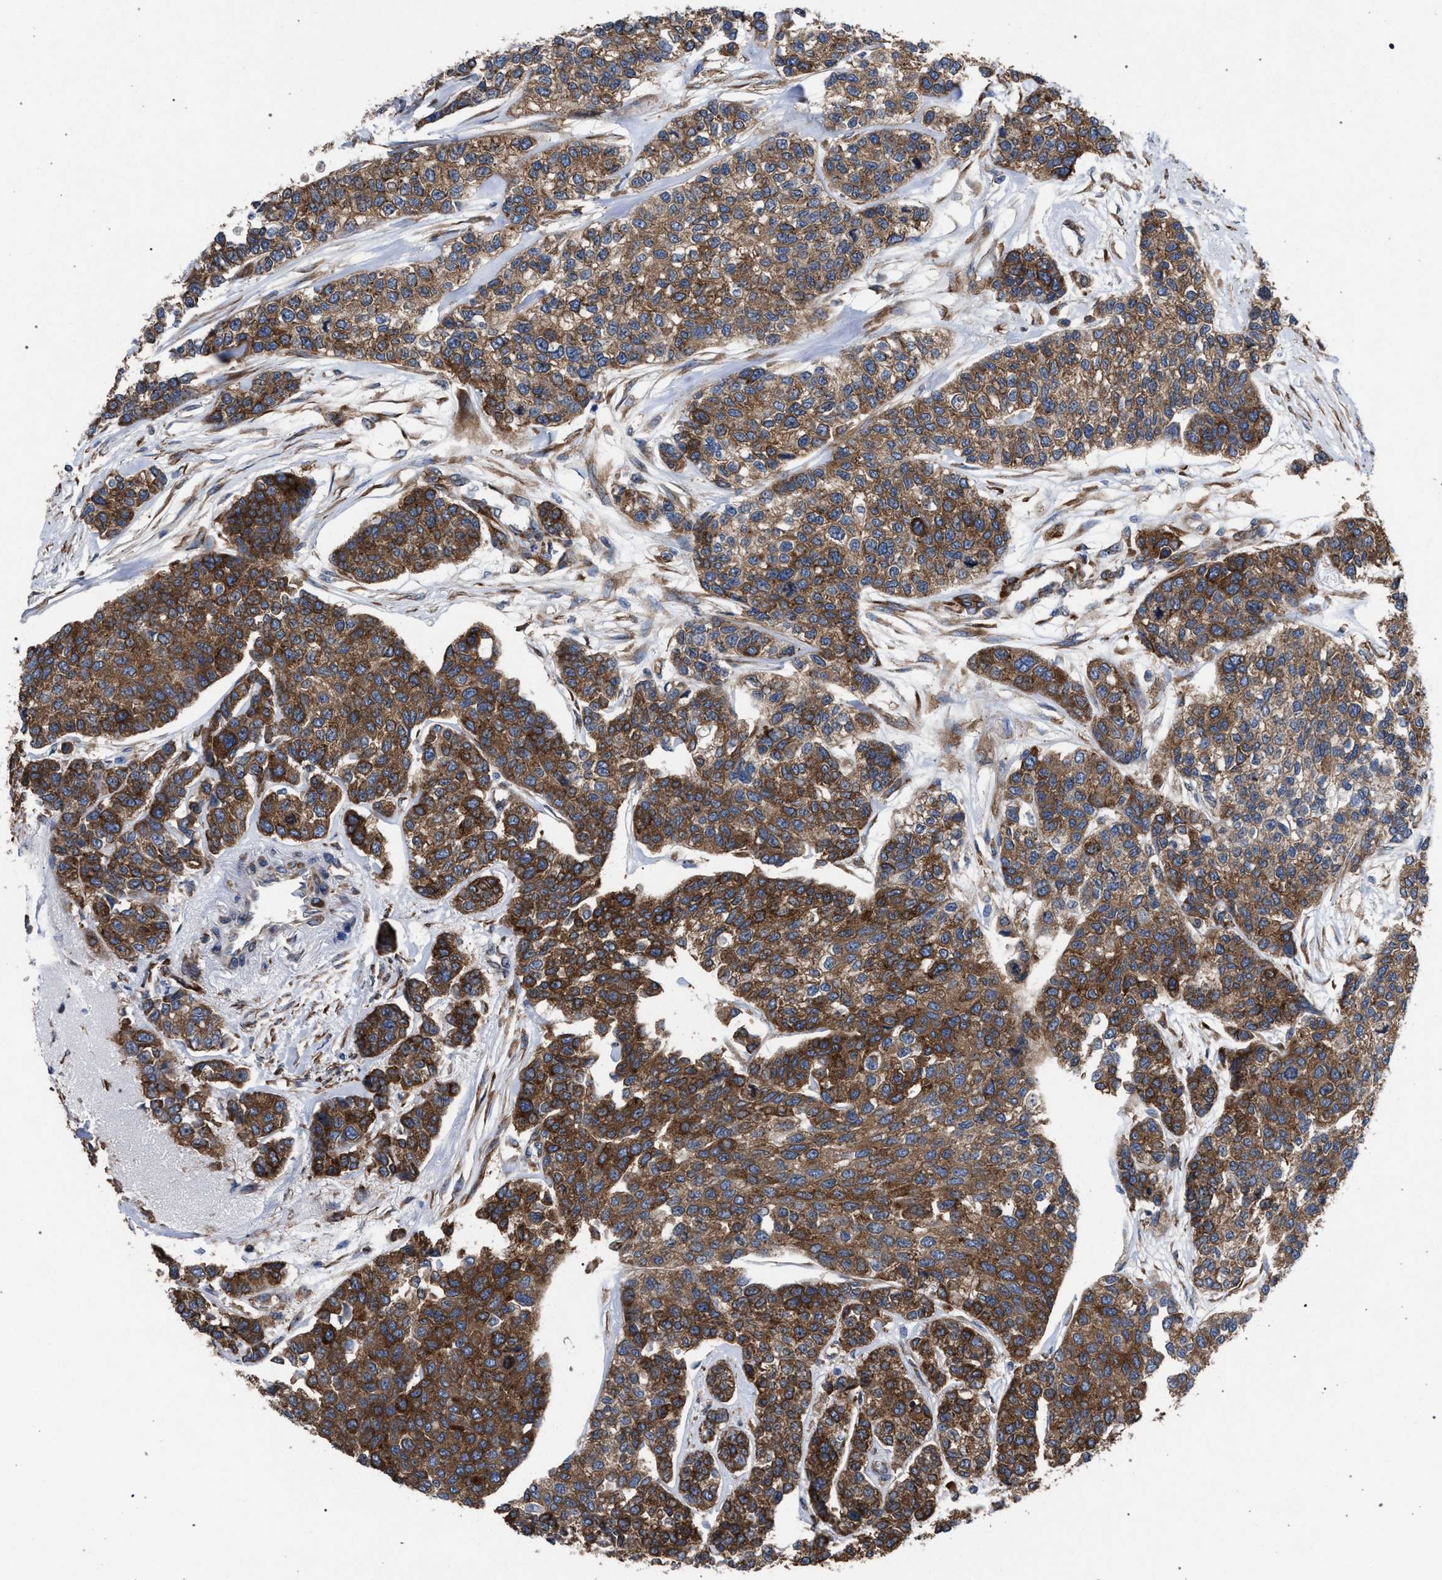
{"staining": {"intensity": "moderate", "quantity": ">75%", "location": "cytoplasmic/membranous"}, "tissue": "breast cancer", "cell_type": "Tumor cells", "image_type": "cancer", "snomed": [{"axis": "morphology", "description": "Duct carcinoma"}, {"axis": "topography", "description": "Breast"}], "caption": "This micrograph displays immunohistochemistry (IHC) staining of human infiltrating ductal carcinoma (breast), with medium moderate cytoplasmic/membranous staining in about >75% of tumor cells.", "gene": "CDR2L", "patient": {"sex": "female", "age": 51}}